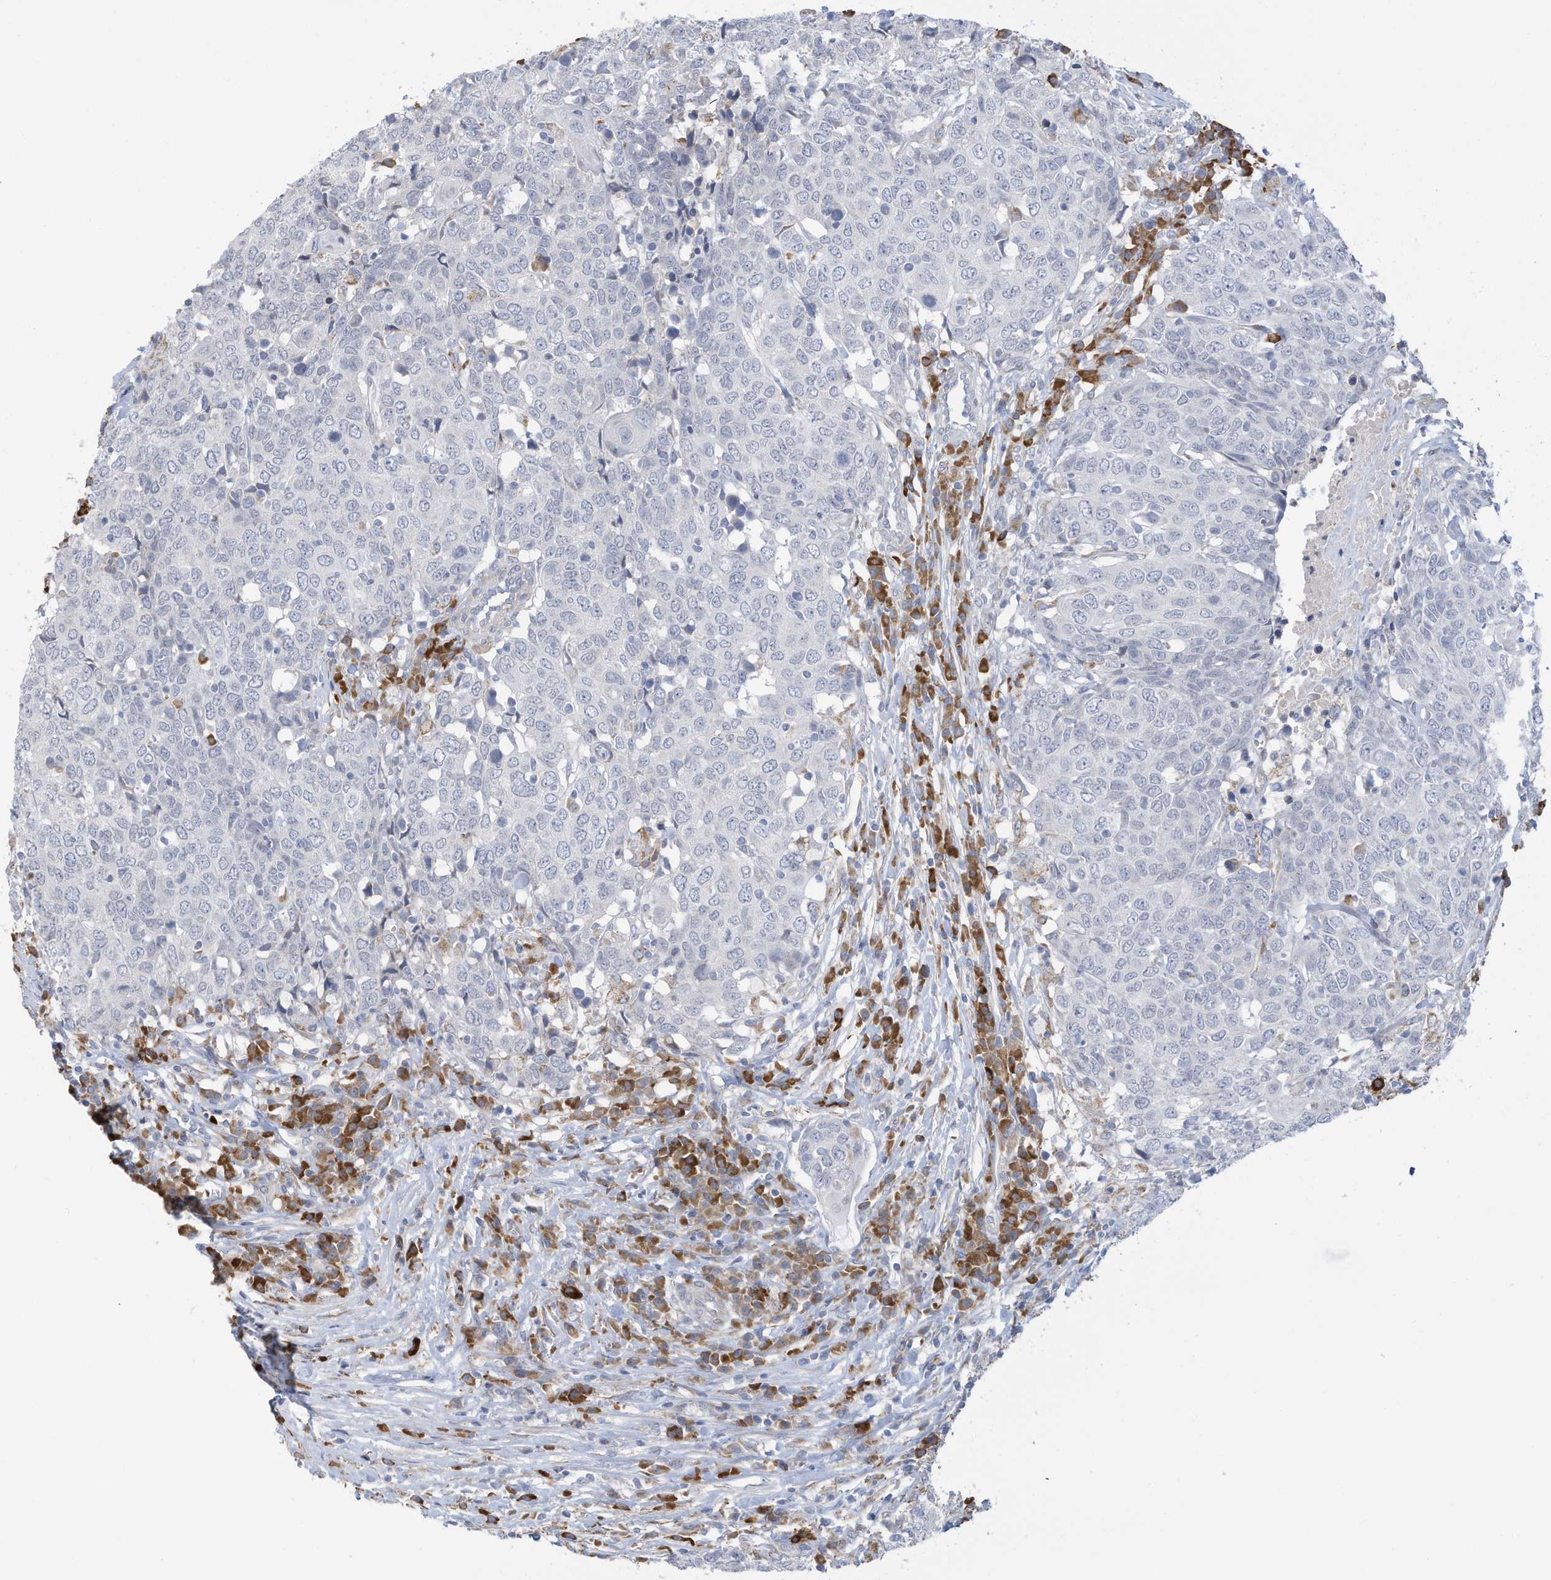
{"staining": {"intensity": "negative", "quantity": "none", "location": "none"}, "tissue": "head and neck cancer", "cell_type": "Tumor cells", "image_type": "cancer", "snomed": [{"axis": "morphology", "description": "Squamous cell carcinoma, NOS"}, {"axis": "topography", "description": "Head-Neck"}], "caption": "The image exhibits no staining of tumor cells in head and neck cancer. (DAB immunohistochemistry (IHC), high magnification).", "gene": "ZNF292", "patient": {"sex": "male", "age": 66}}